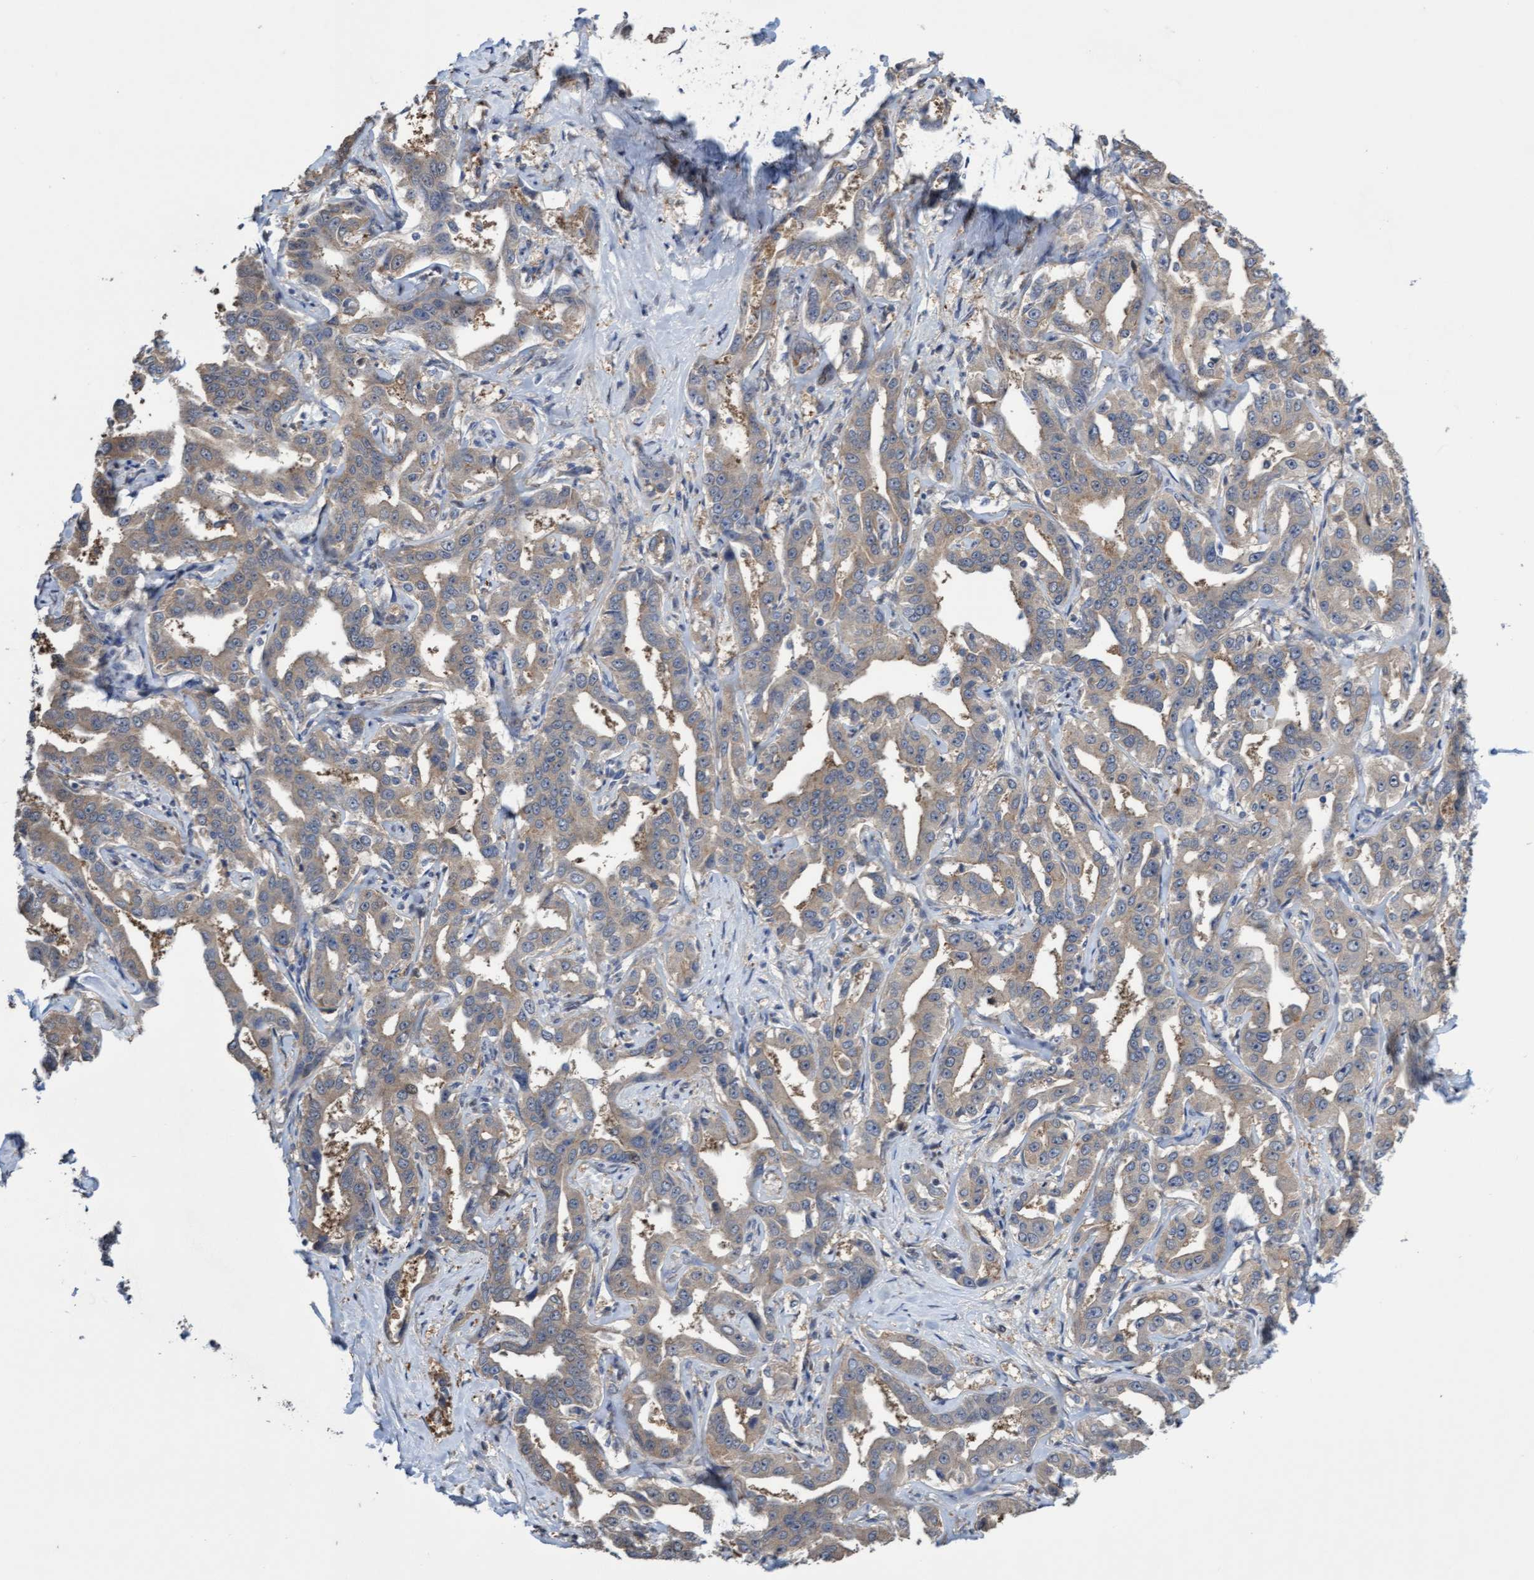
{"staining": {"intensity": "weak", "quantity": "<25%", "location": "cytoplasmic/membranous"}, "tissue": "liver cancer", "cell_type": "Tumor cells", "image_type": "cancer", "snomed": [{"axis": "morphology", "description": "Cholangiocarcinoma"}, {"axis": "topography", "description": "Liver"}], "caption": "A histopathology image of liver cholangiocarcinoma stained for a protein displays no brown staining in tumor cells.", "gene": "ITFG1", "patient": {"sex": "male", "age": 59}}